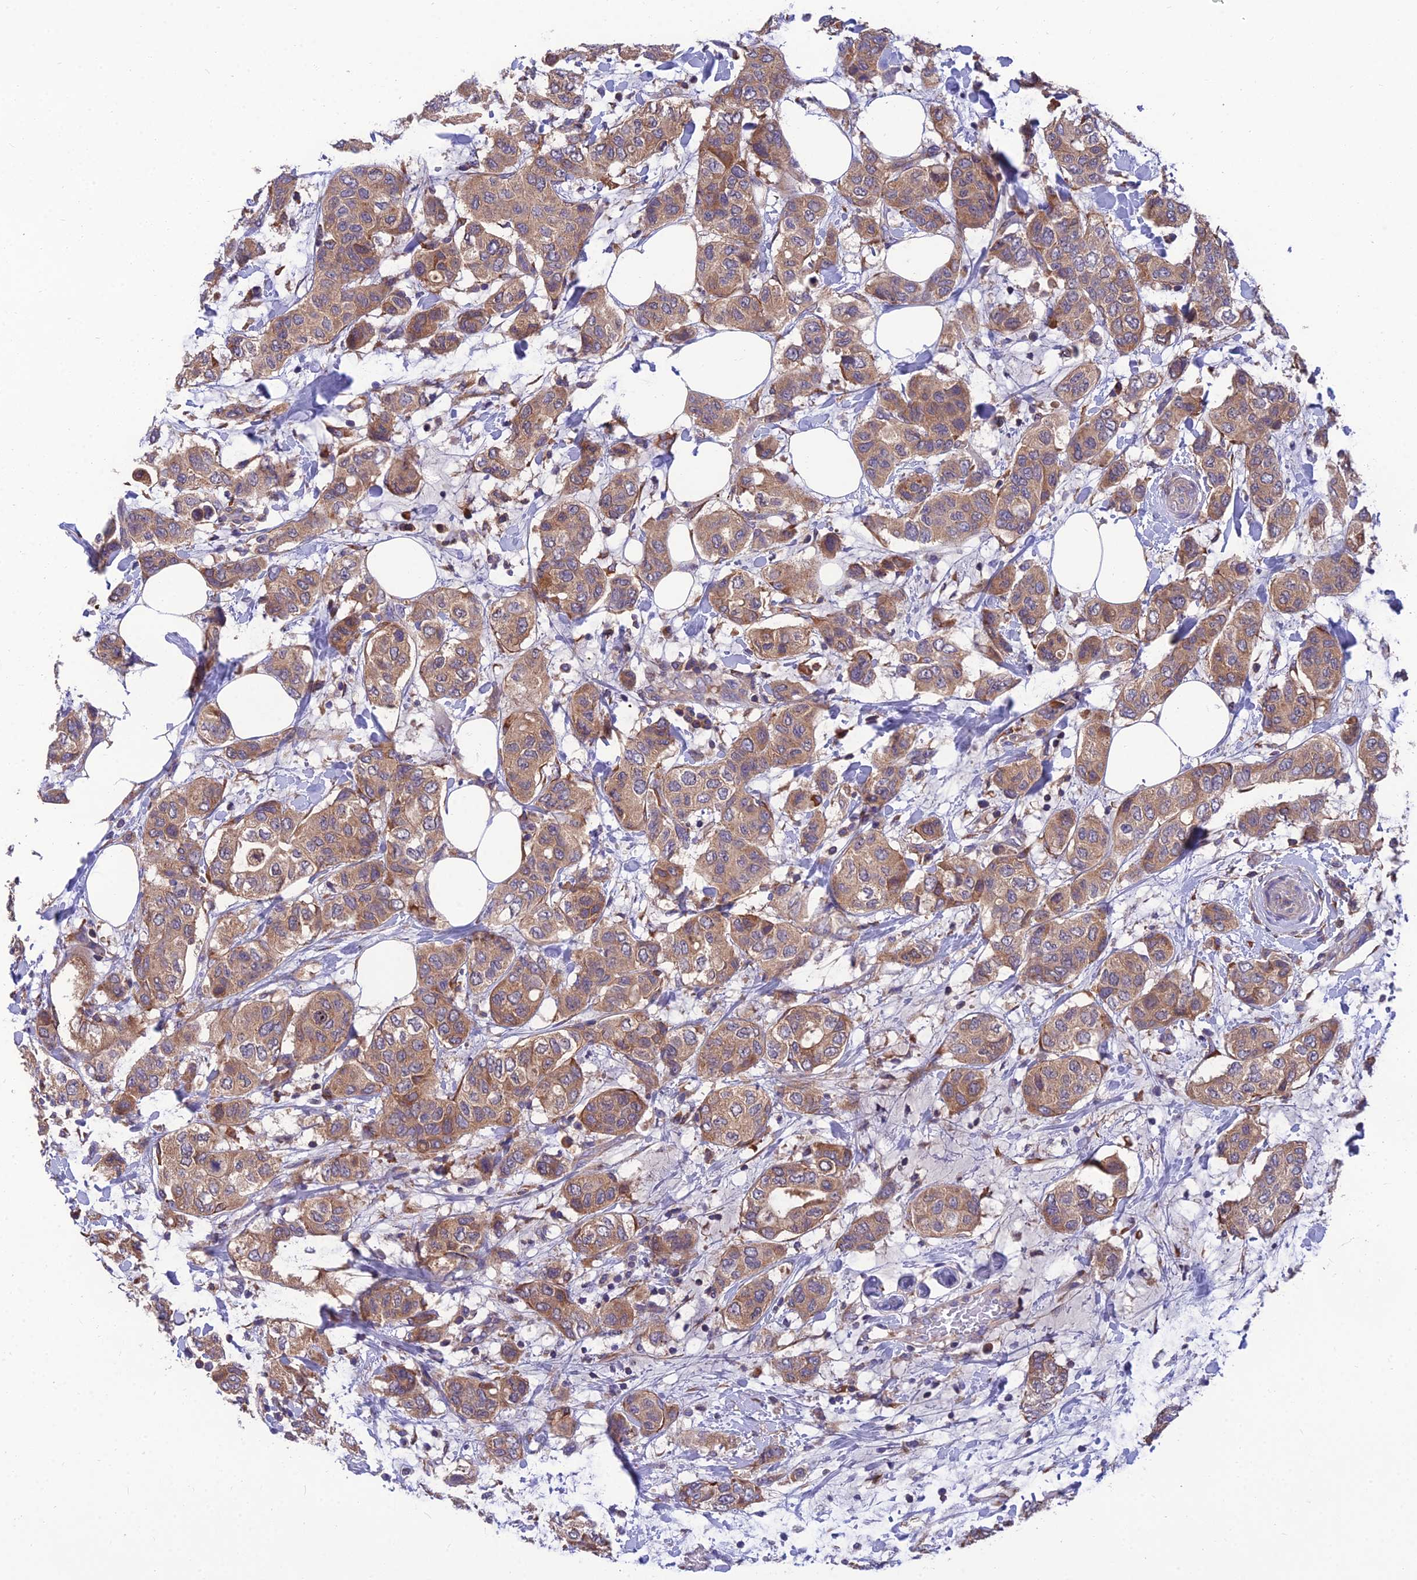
{"staining": {"intensity": "moderate", "quantity": ">75%", "location": "cytoplasmic/membranous"}, "tissue": "breast cancer", "cell_type": "Tumor cells", "image_type": "cancer", "snomed": [{"axis": "morphology", "description": "Lobular carcinoma"}, {"axis": "topography", "description": "Breast"}], "caption": "Approximately >75% of tumor cells in human breast lobular carcinoma display moderate cytoplasmic/membranous protein positivity as visualized by brown immunohistochemical staining.", "gene": "UMAD1", "patient": {"sex": "female", "age": 51}}